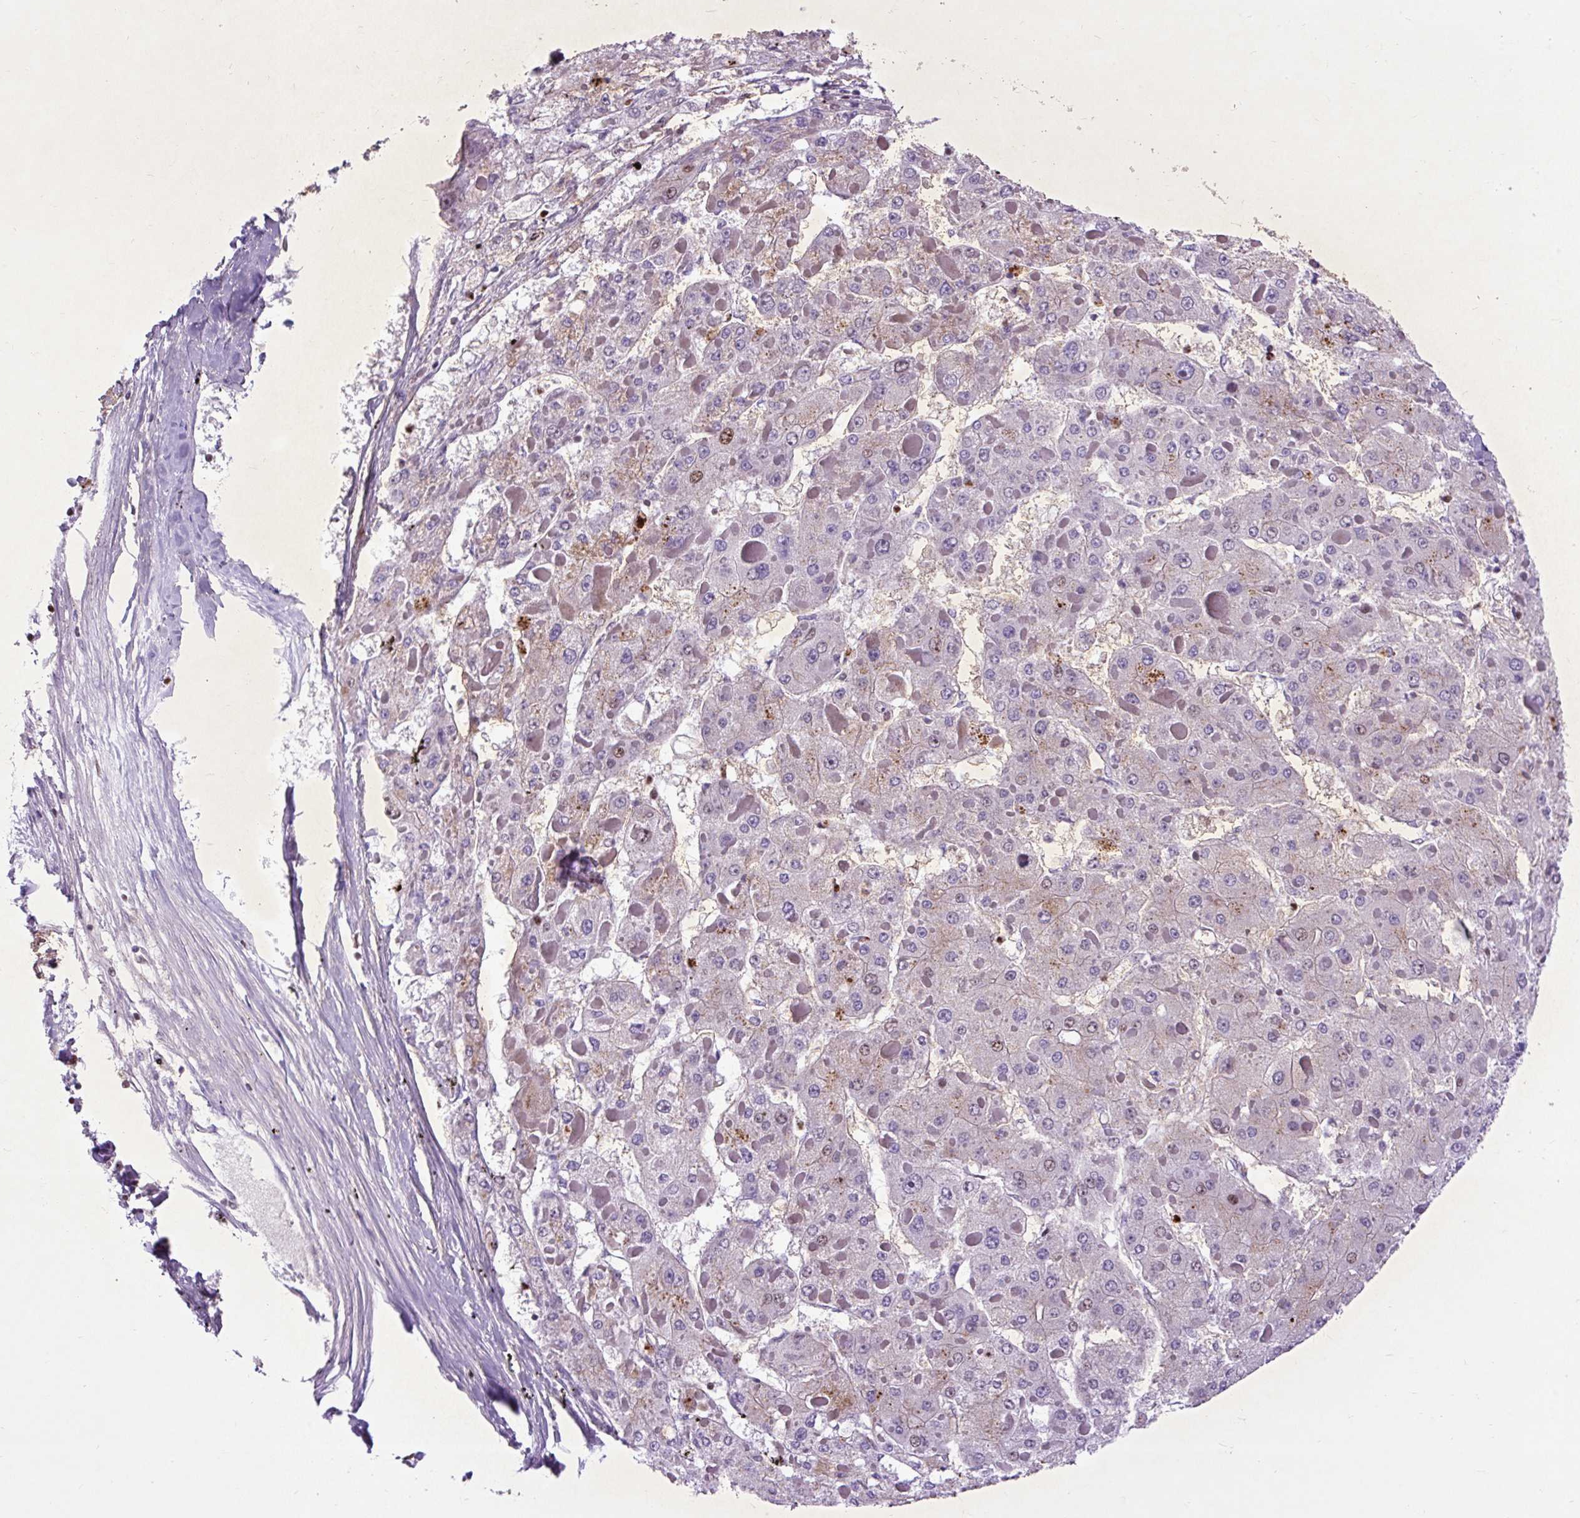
{"staining": {"intensity": "weak", "quantity": "<25%", "location": "nuclear"}, "tissue": "liver cancer", "cell_type": "Tumor cells", "image_type": "cancer", "snomed": [{"axis": "morphology", "description": "Carcinoma, Hepatocellular, NOS"}, {"axis": "topography", "description": "Liver"}], "caption": "This is an IHC histopathology image of liver hepatocellular carcinoma. There is no staining in tumor cells.", "gene": "SPC24", "patient": {"sex": "female", "age": 73}}